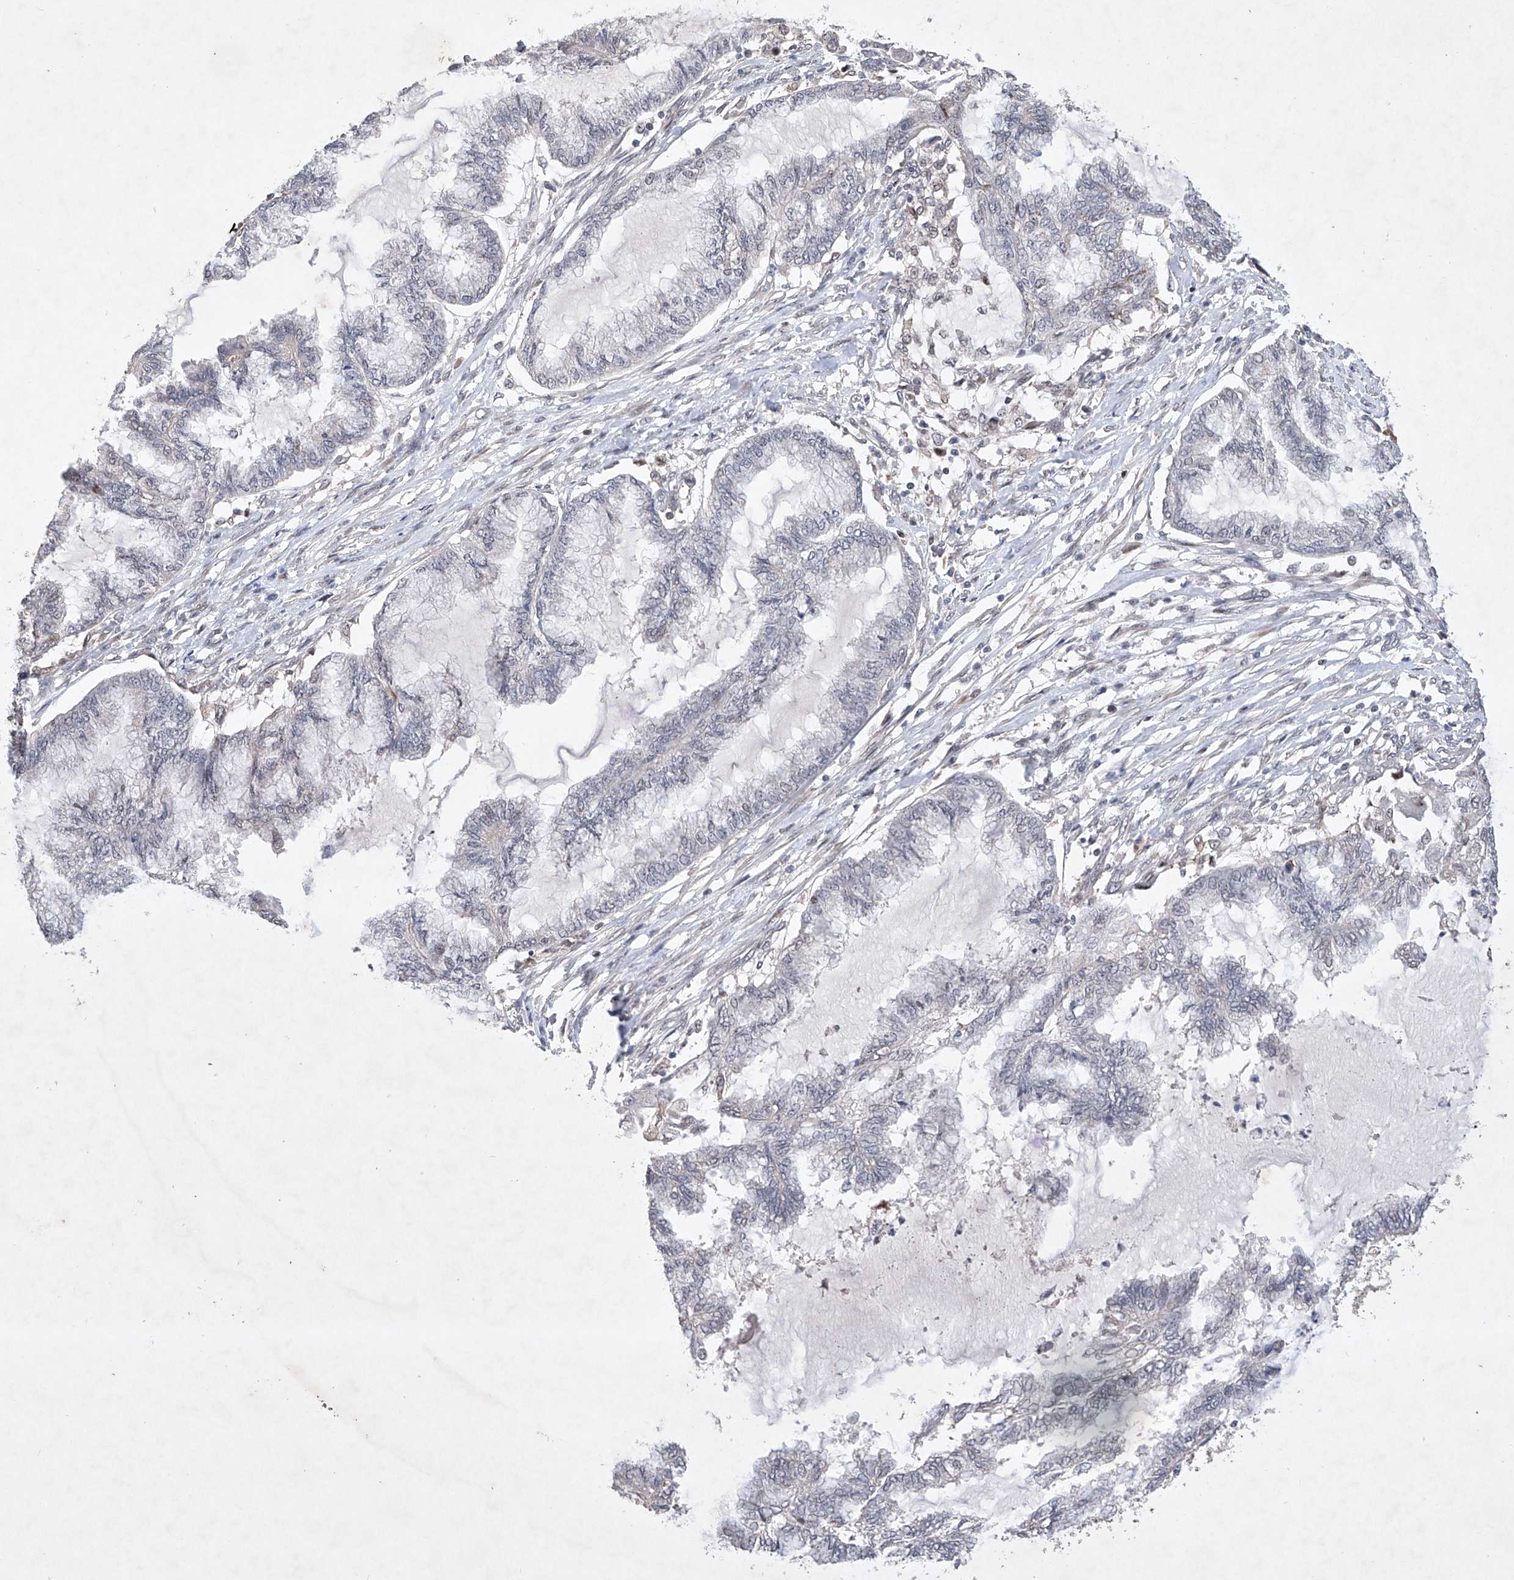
{"staining": {"intensity": "negative", "quantity": "none", "location": "none"}, "tissue": "endometrial cancer", "cell_type": "Tumor cells", "image_type": "cancer", "snomed": [{"axis": "morphology", "description": "Adenocarcinoma, NOS"}, {"axis": "topography", "description": "Endometrium"}], "caption": "This is an IHC histopathology image of endometrial adenocarcinoma. There is no staining in tumor cells.", "gene": "AFG1L", "patient": {"sex": "female", "age": 86}}